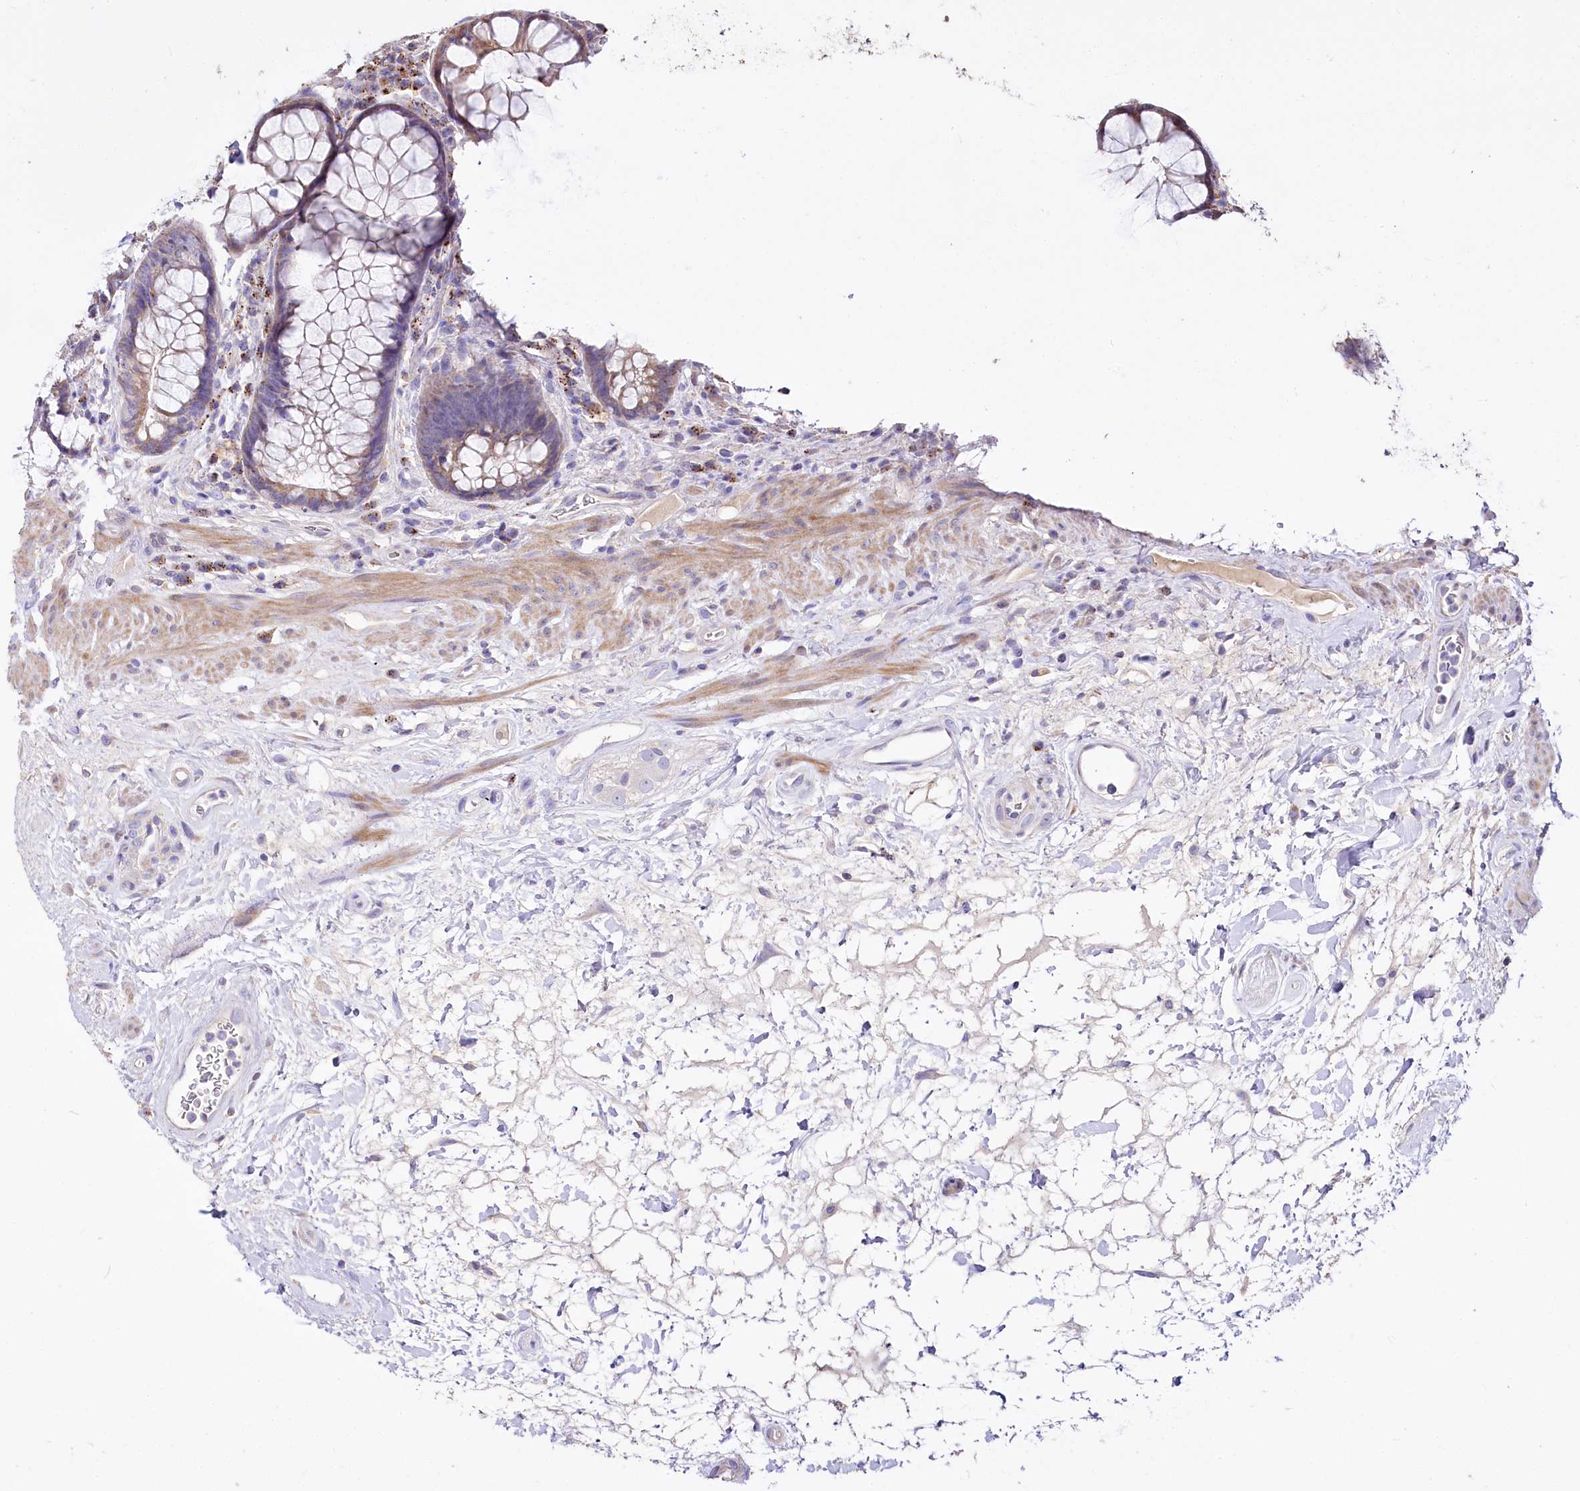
{"staining": {"intensity": "moderate", "quantity": ">75%", "location": "cytoplasmic/membranous"}, "tissue": "rectum", "cell_type": "Glandular cells", "image_type": "normal", "snomed": [{"axis": "morphology", "description": "Normal tissue, NOS"}, {"axis": "topography", "description": "Rectum"}], "caption": "There is medium levels of moderate cytoplasmic/membranous positivity in glandular cells of unremarkable rectum, as demonstrated by immunohistochemical staining (brown color).", "gene": "PTER", "patient": {"sex": "male", "age": 64}}